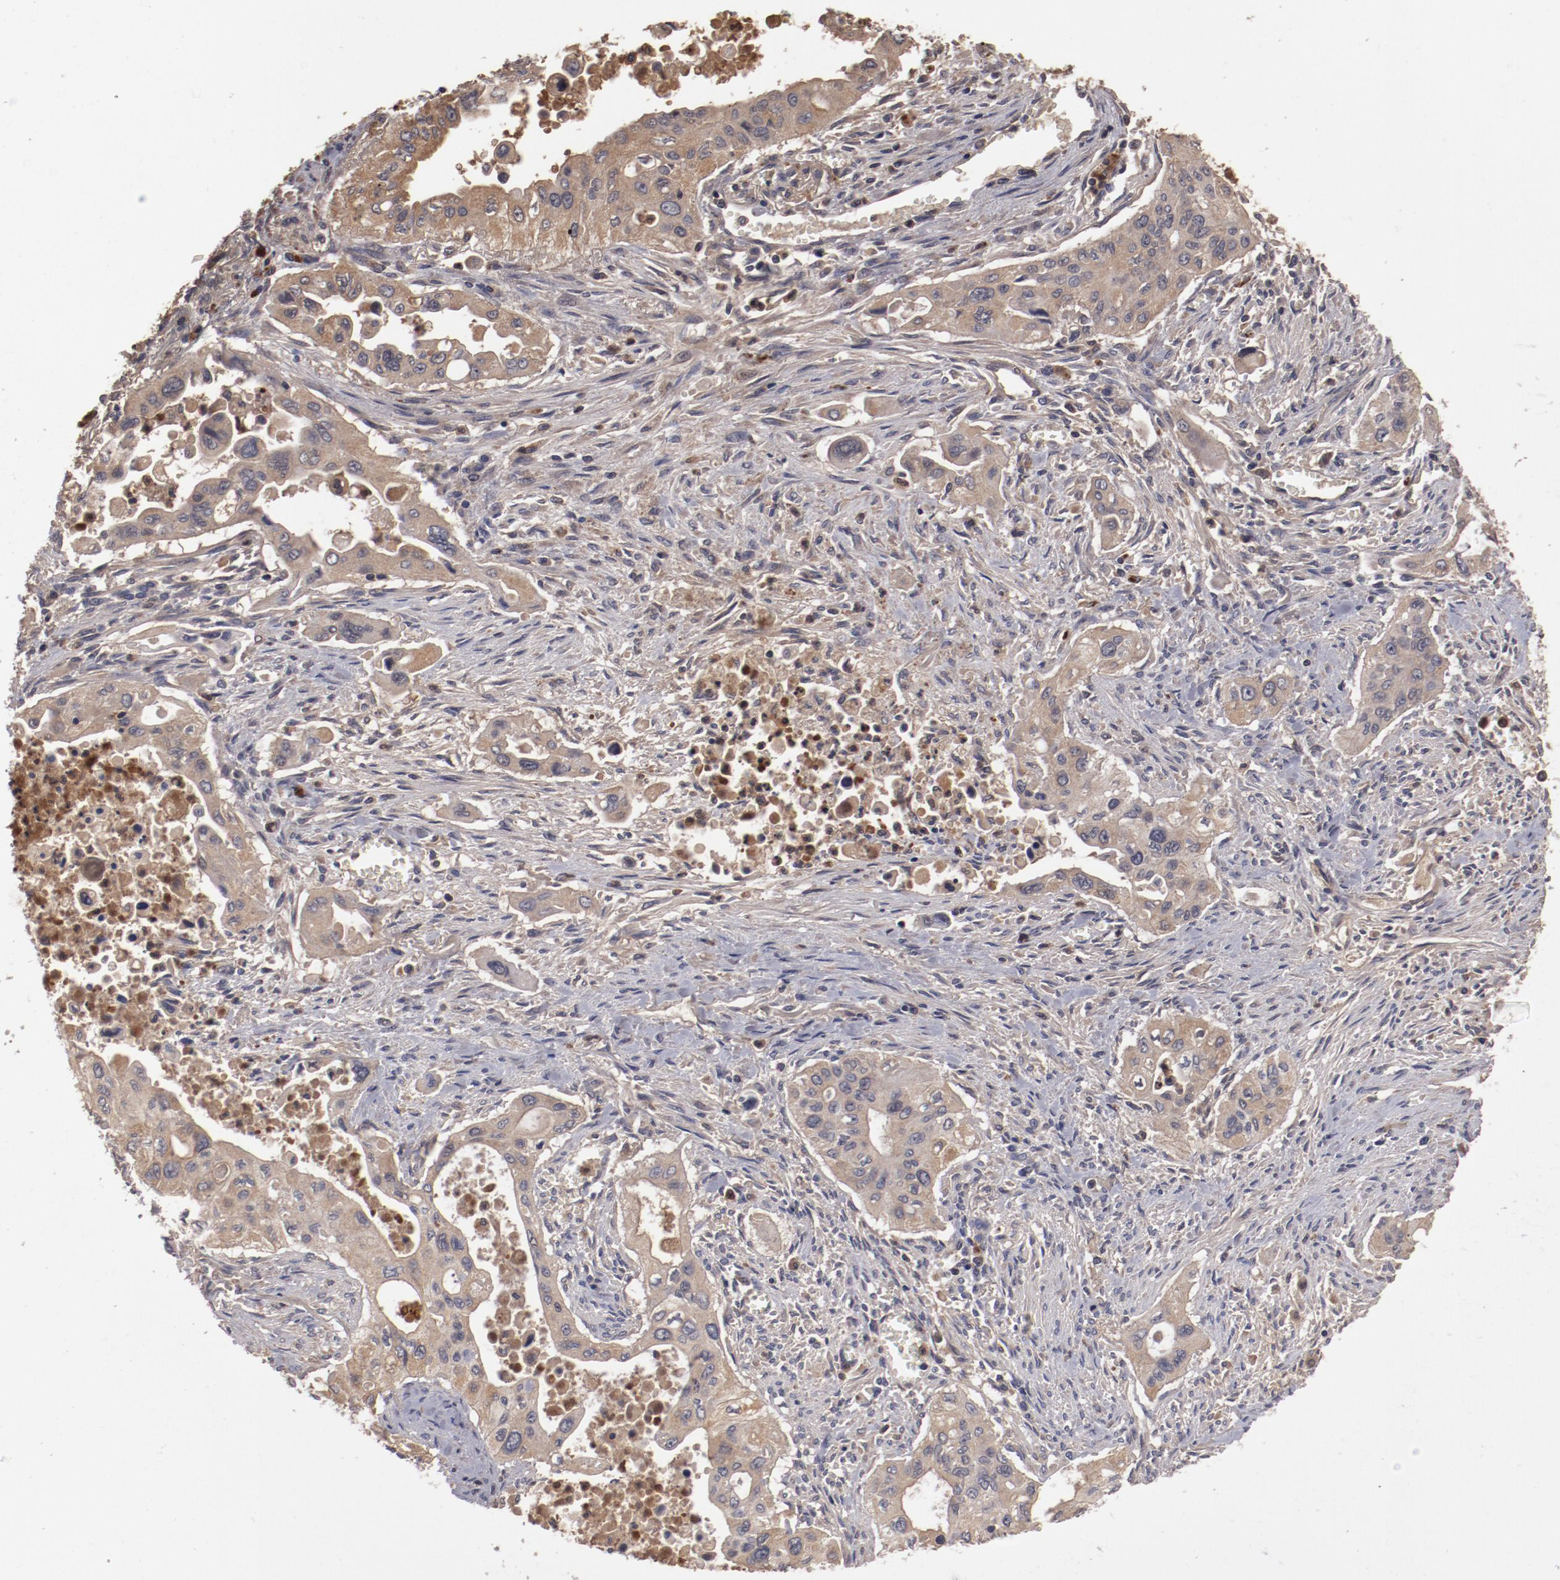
{"staining": {"intensity": "weak", "quantity": ">75%", "location": "cytoplasmic/membranous"}, "tissue": "pancreatic cancer", "cell_type": "Tumor cells", "image_type": "cancer", "snomed": [{"axis": "morphology", "description": "Adenocarcinoma, NOS"}, {"axis": "topography", "description": "Pancreas"}], "caption": "Approximately >75% of tumor cells in pancreatic cancer (adenocarcinoma) demonstrate weak cytoplasmic/membranous protein staining as visualized by brown immunohistochemical staining.", "gene": "CP", "patient": {"sex": "male", "age": 77}}